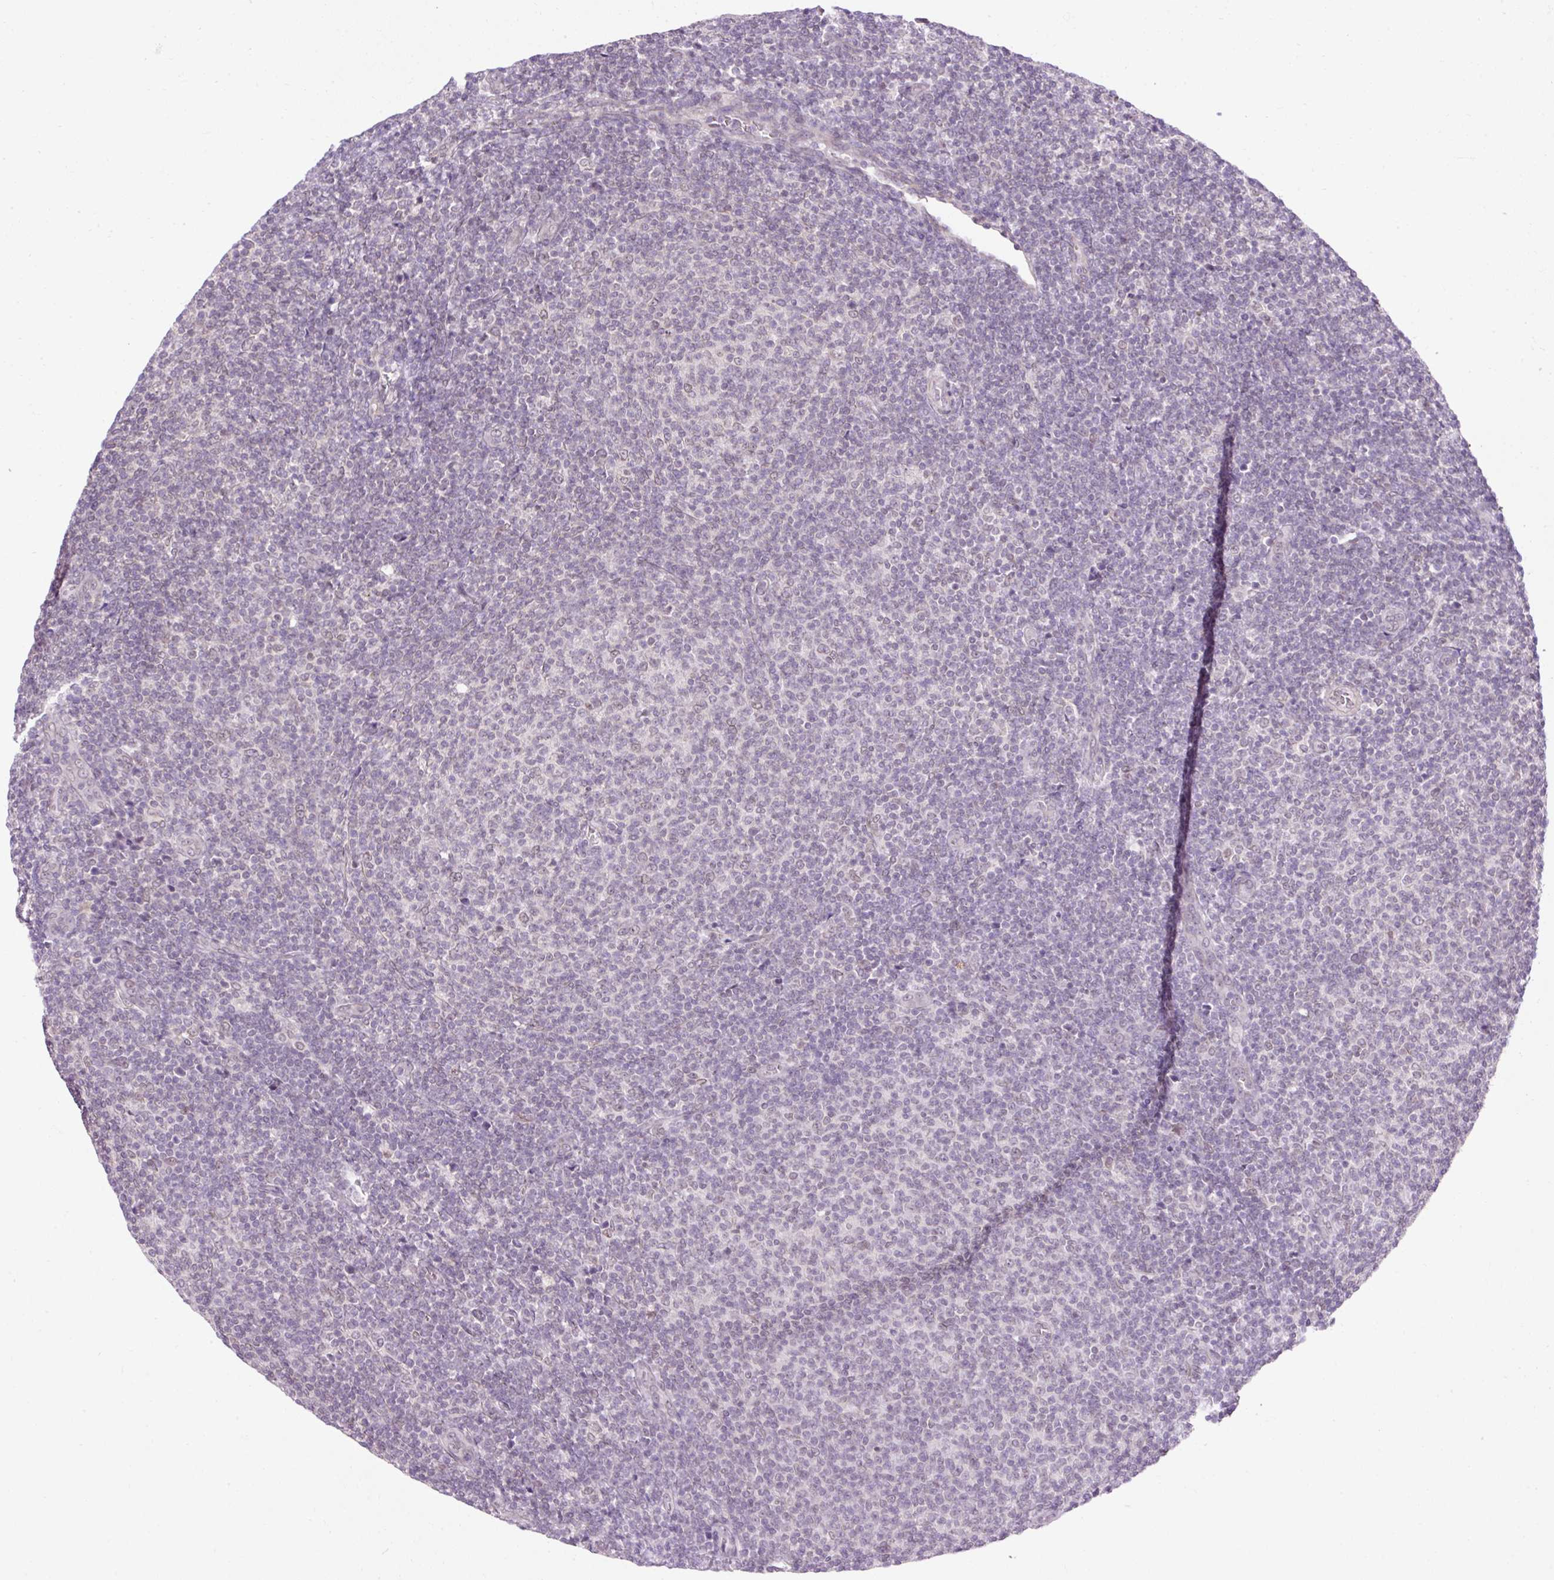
{"staining": {"intensity": "negative", "quantity": "none", "location": "none"}, "tissue": "lymphoma", "cell_type": "Tumor cells", "image_type": "cancer", "snomed": [{"axis": "morphology", "description": "Malignant lymphoma, non-Hodgkin's type, Low grade"}, {"axis": "topography", "description": "Lymph node"}], "caption": "This is an IHC image of lymphoma. There is no positivity in tumor cells.", "gene": "ZNF610", "patient": {"sex": "male", "age": 66}}